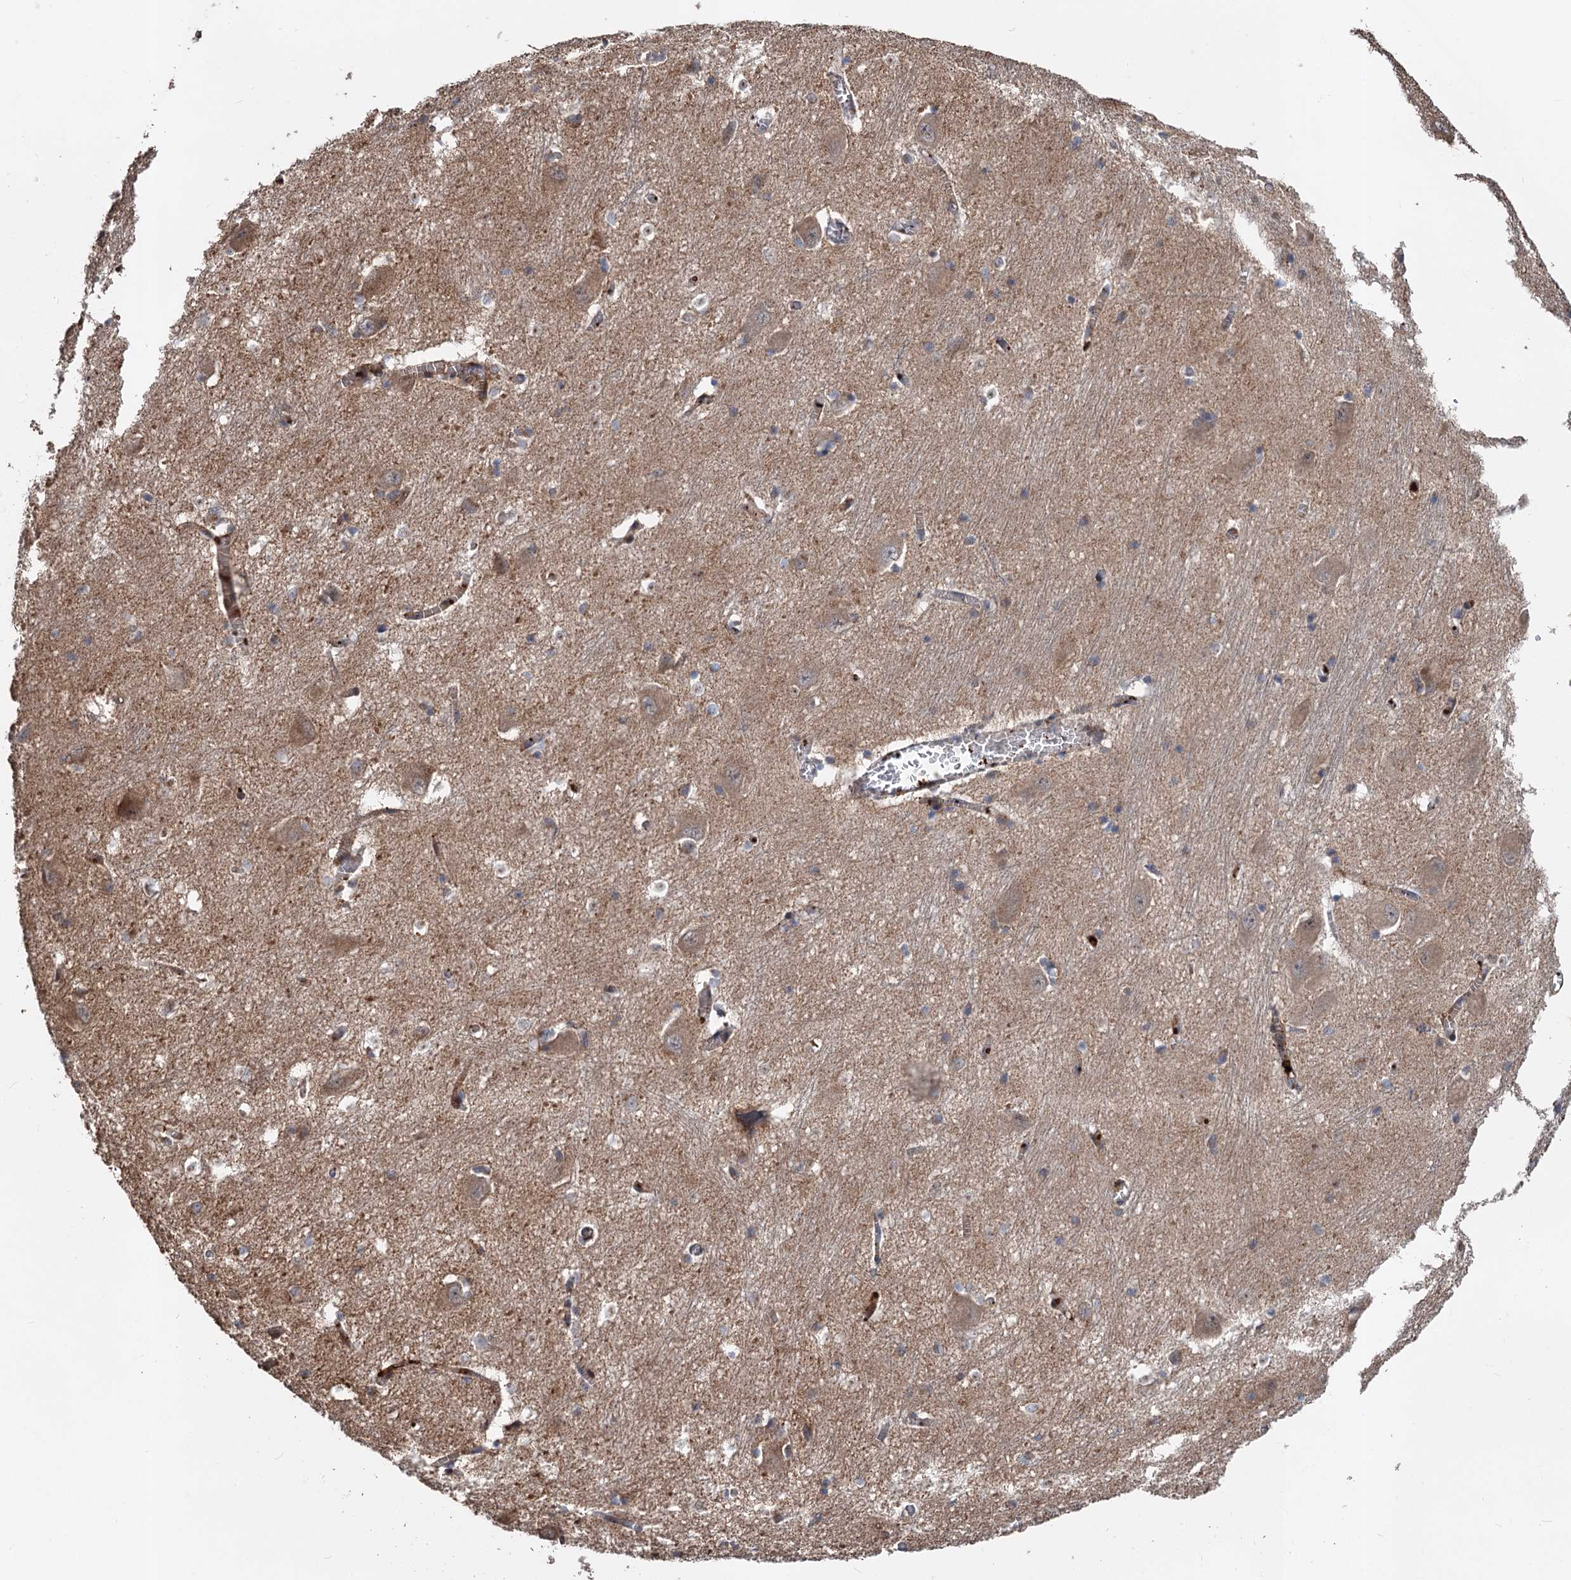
{"staining": {"intensity": "weak", "quantity": "25%-75%", "location": "cytoplasmic/membranous"}, "tissue": "caudate", "cell_type": "Glial cells", "image_type": "normal", "snomed": [{"axis": "morphology", "description": "Normal tissue, NOS"}, {"axis": "topography", "description": "Lateral ventricle wall"}], "caption": "Immunohistochemical staining of benign caudate exhibits low levels of weak cytoplasmic/membranous expression in about 25%-75% of glial cells.", "gene": "DEXI", "patient": {"sex": "male", "age": 37}}